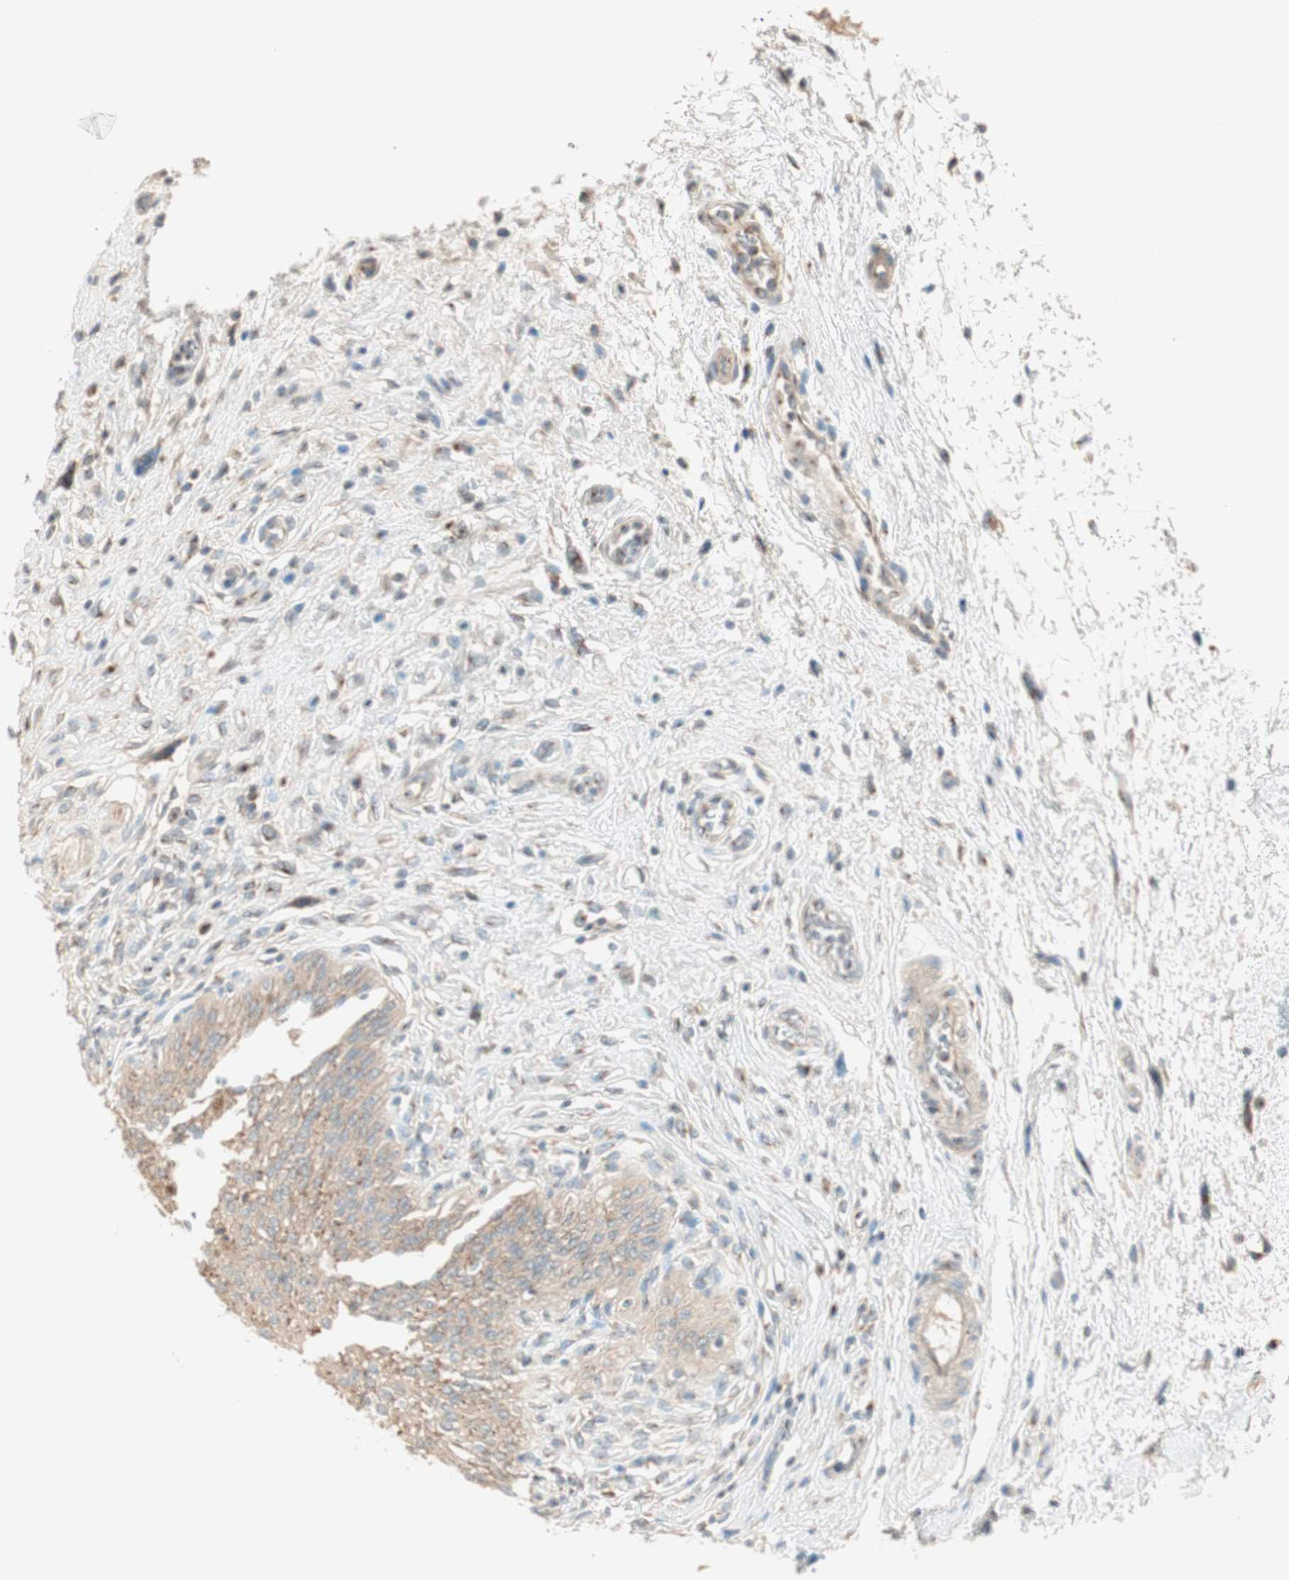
{"staining": {"intensity": "moderate", "quantity": ">75%", "location": "cytoplasmic/membranous"}, "tissue": "urinary bladder", "cell_type": "Urothelial cells", "image_type": "normal", "snomed": [{"axis": "morphology", "description": "Normal tissue, NOS"}, {"axis": "morphology", "description": "Urothelial carcinoma, High grade"}, {"axis": "topography", "description": "Urinary bladder"}], "caption": "A high-resolution photomicrograph shows immunohistochemistry (IHC) staining of normal urinary bladder, which exhibits moderate cytoplasmic/membranous positivity in about >75% of urothelial cells.", "gene": "SEC16A", "patient": {"sex": "male", "age": 46}}